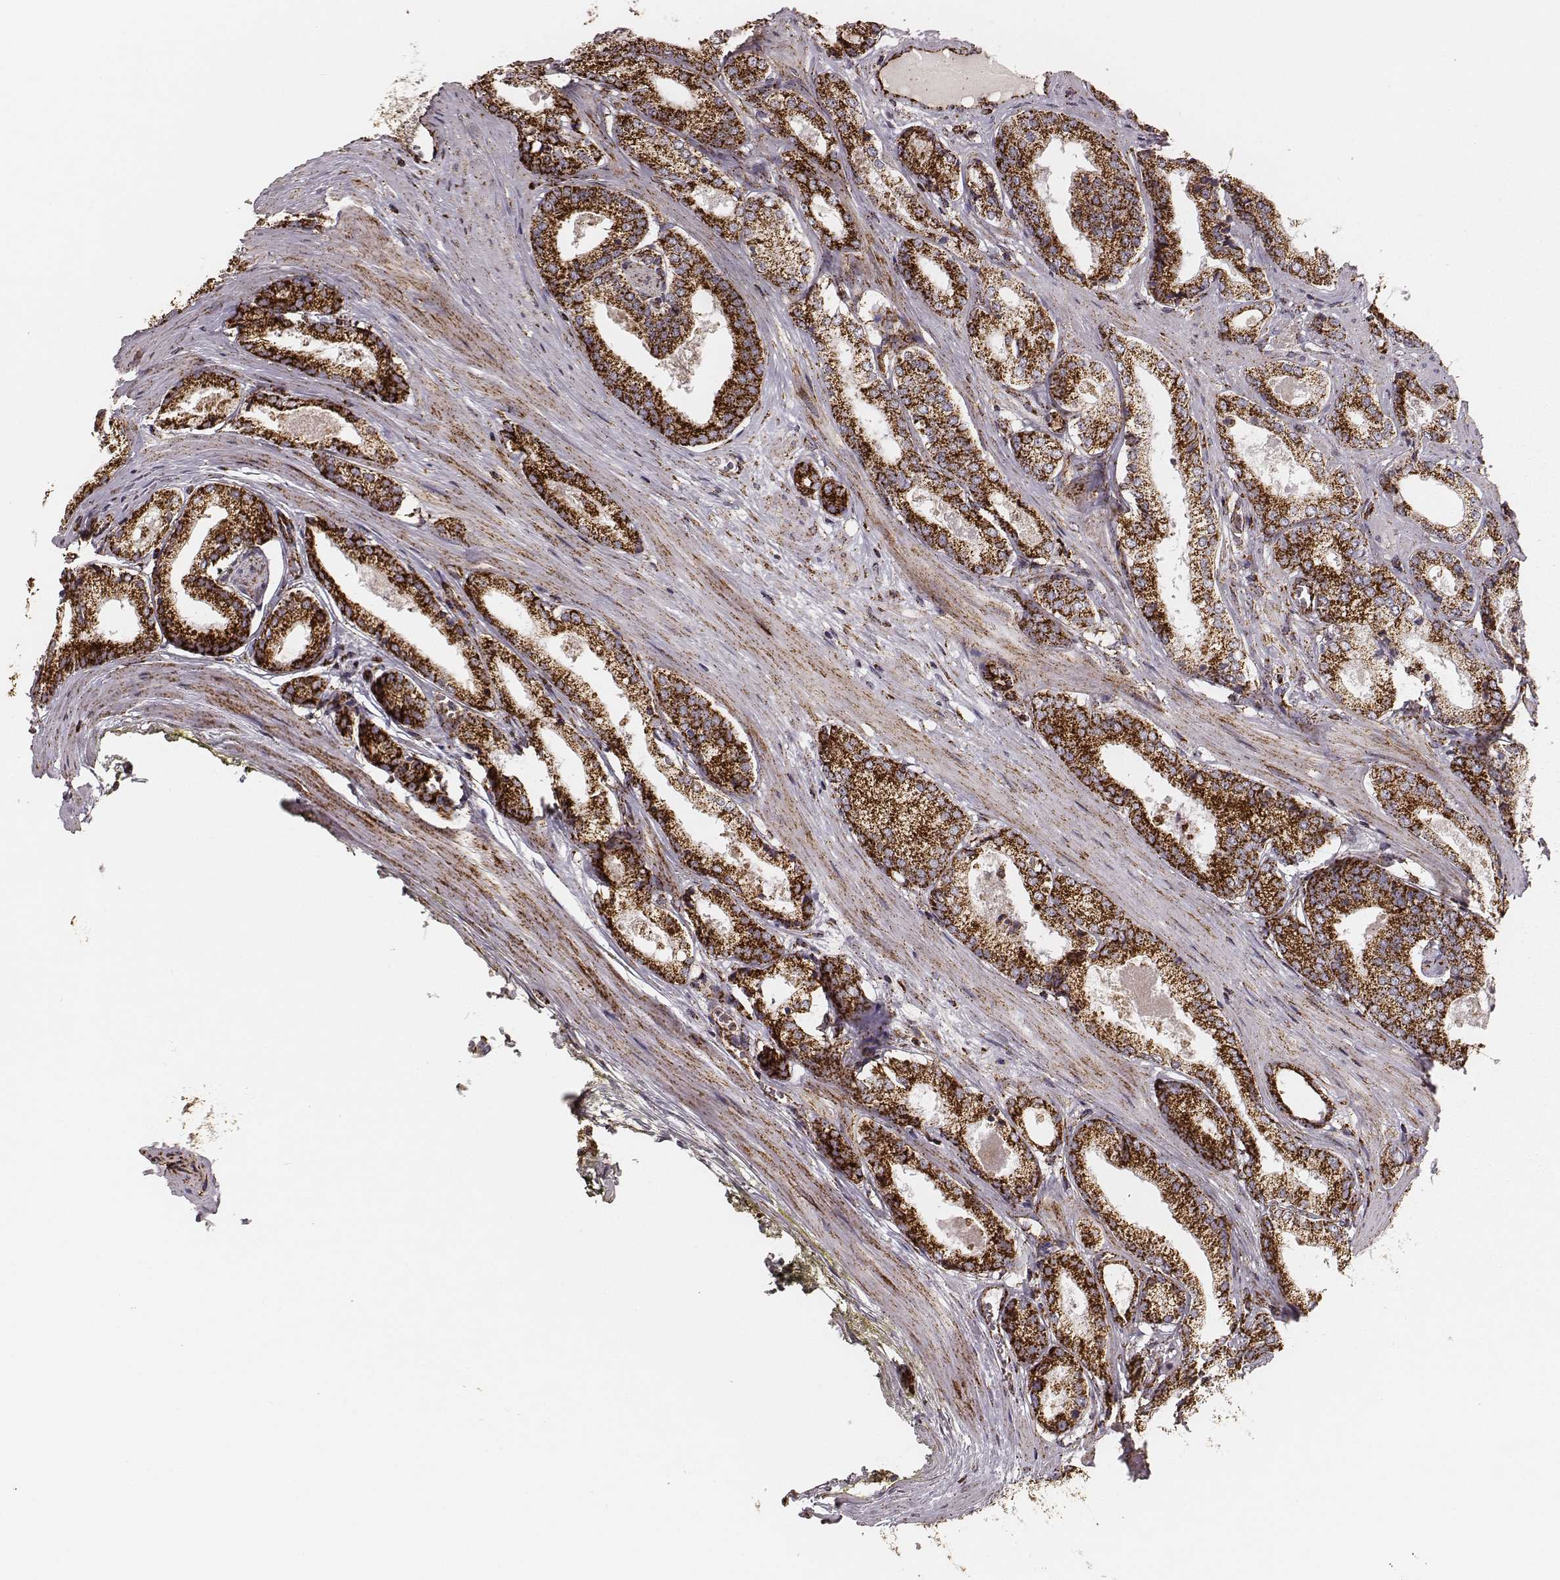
{"staining": {"intensity": "strong", "quantity": ">75%", "location": "cytoplasmic/membranous"}, "tissue": "prostate cancer", "cell_type": "Tumor cells", "image_type": "cancer", "snomed": [{"axis": "morphology", "description": "Adenocarcinoma, Low grade"}, {"axis": "topography", "description": "Prostate"}], "caption": "Protein staining displays strong cytoplasmic/membranous expression in about >75% of tumor cells in prostate adenocarcinoma (low-grade).", "gene": "TUFM", "patient": {"sex": "male", "age": 56}}